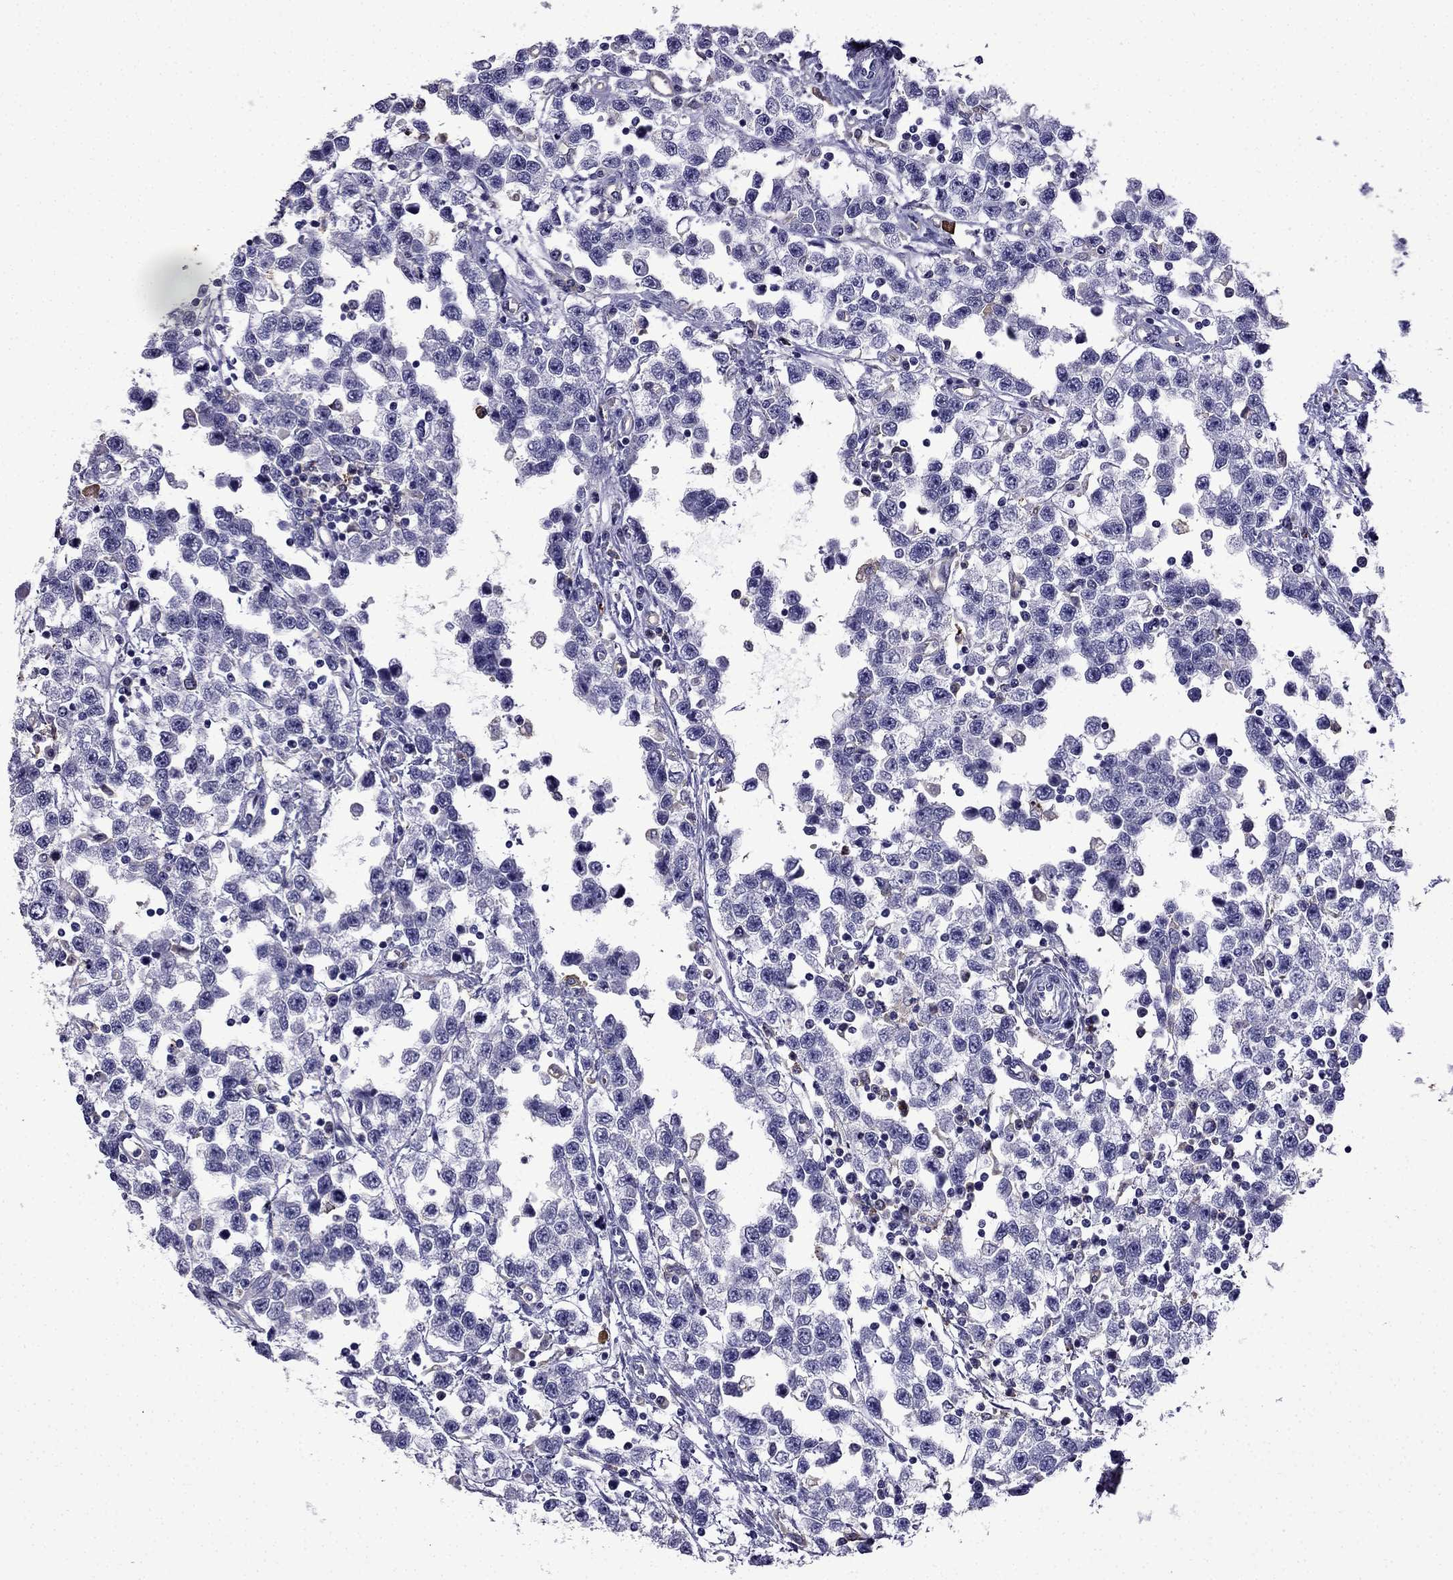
{"staining": {"intensity": "negative", "quantity": "none", "location": "none"}, "tissue": "testis cancer", "cell_type": "Tumor cells", "image_type": "cancer", "snomed": [{"axis": "morphology", "description": "Seminoma, NOS"}, {"axis": "topography", "description": "Testis"}], "caption": "This is a micrograph of immunohistochemistry staining of testis seminoma, which shows no expression in tumor cells.", "gene": "TSSK4", "patient": {"sex": "male", "age": 34}}